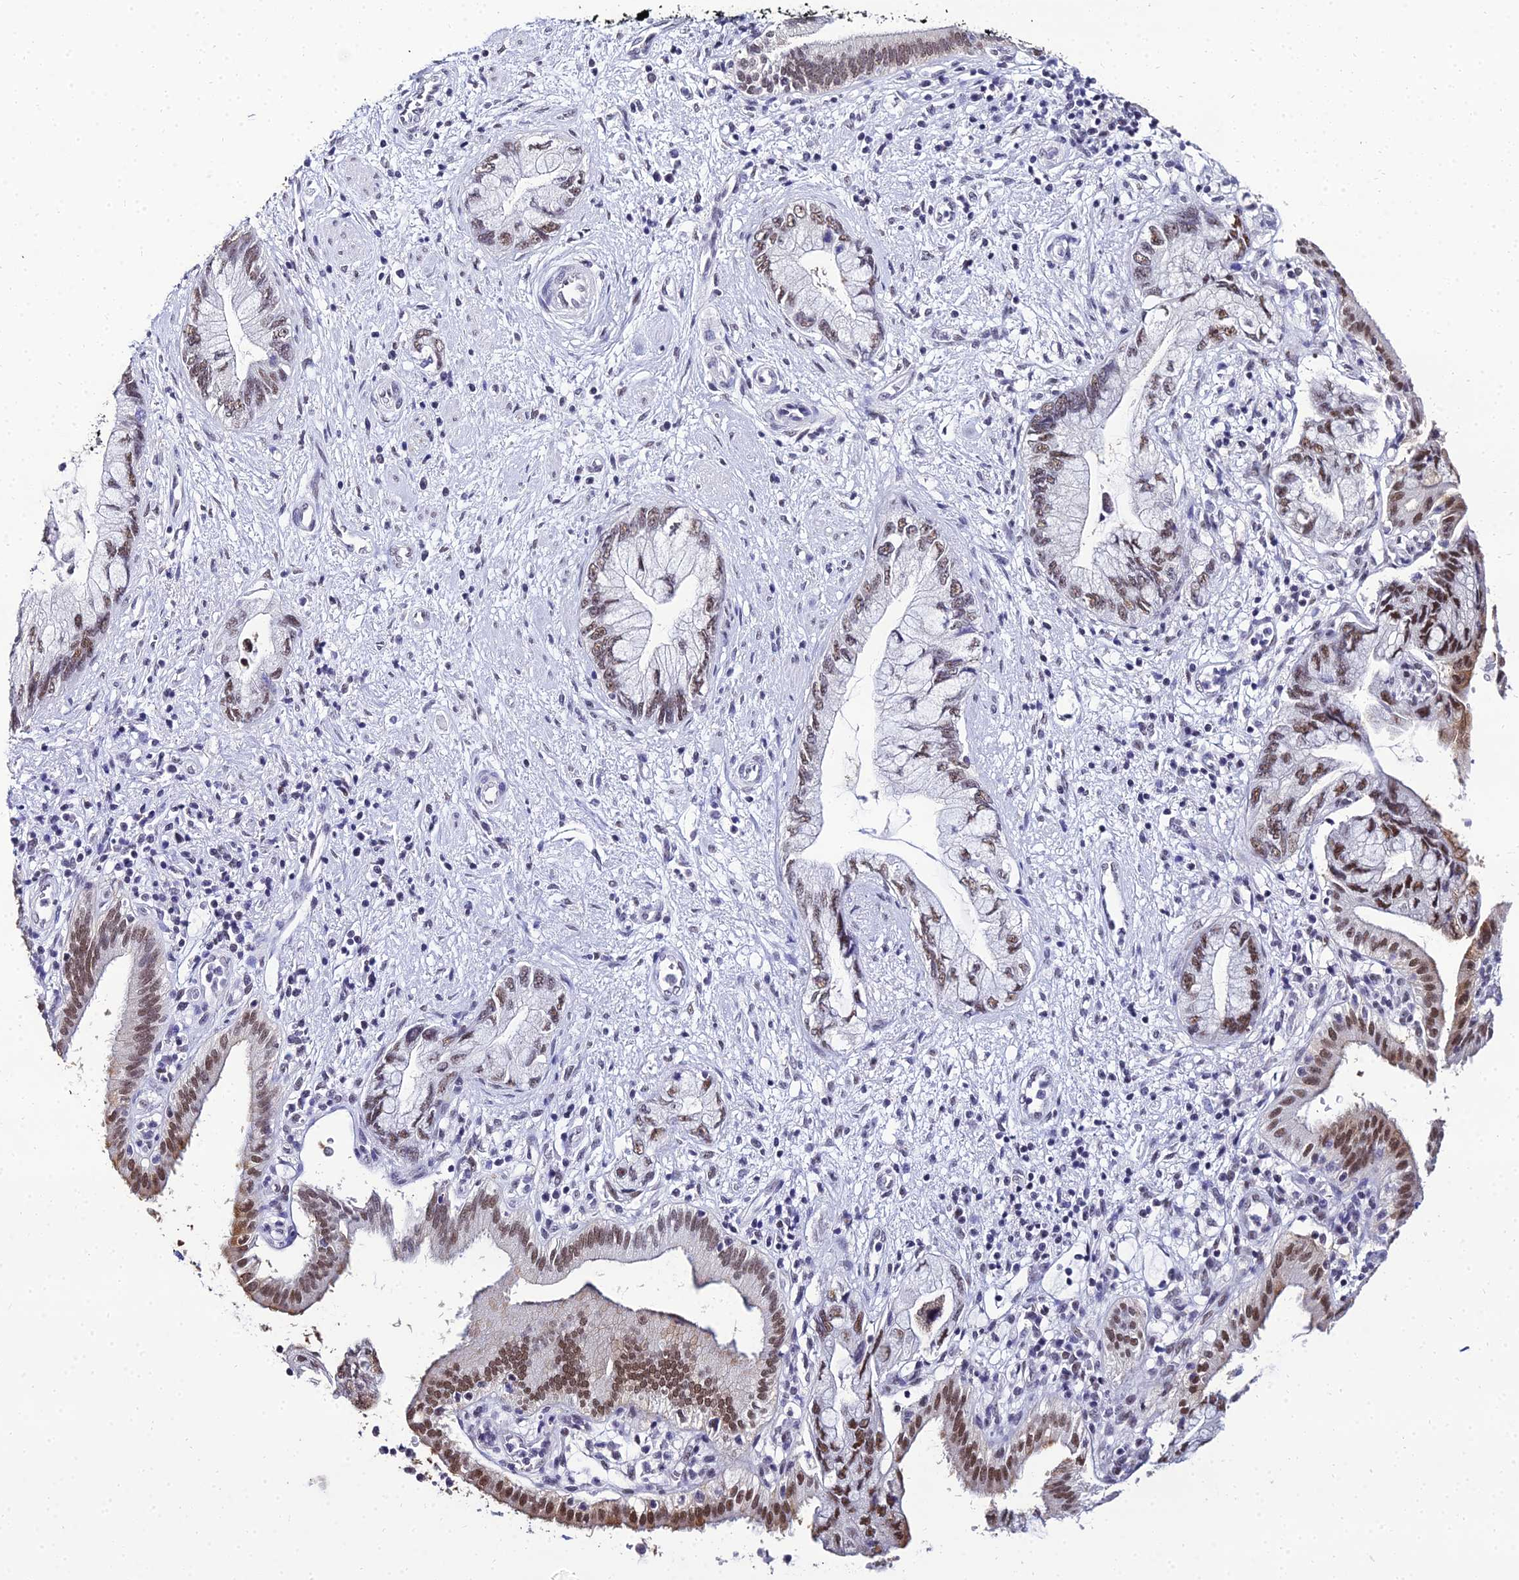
{"staining": {"intensity": "moderate", "quantity": "25%-75%", "location": "nuclear"}, "tissue": "pancreatic cancer", "cell_type": "Tumor cells", "image_type": "cancer", "snomed": [{"axis": "morphology", "description": "Adenocarcinoma, NOS"}, {"axis": "topography", "description": "Pancreas"}], "caption": "Human pancreatic adenocarcinoma stained with a protein marker displays moderate staining in tumor cells.", "gene": "PPP4R2", "patient": {"sex": "female", "age": 73}}